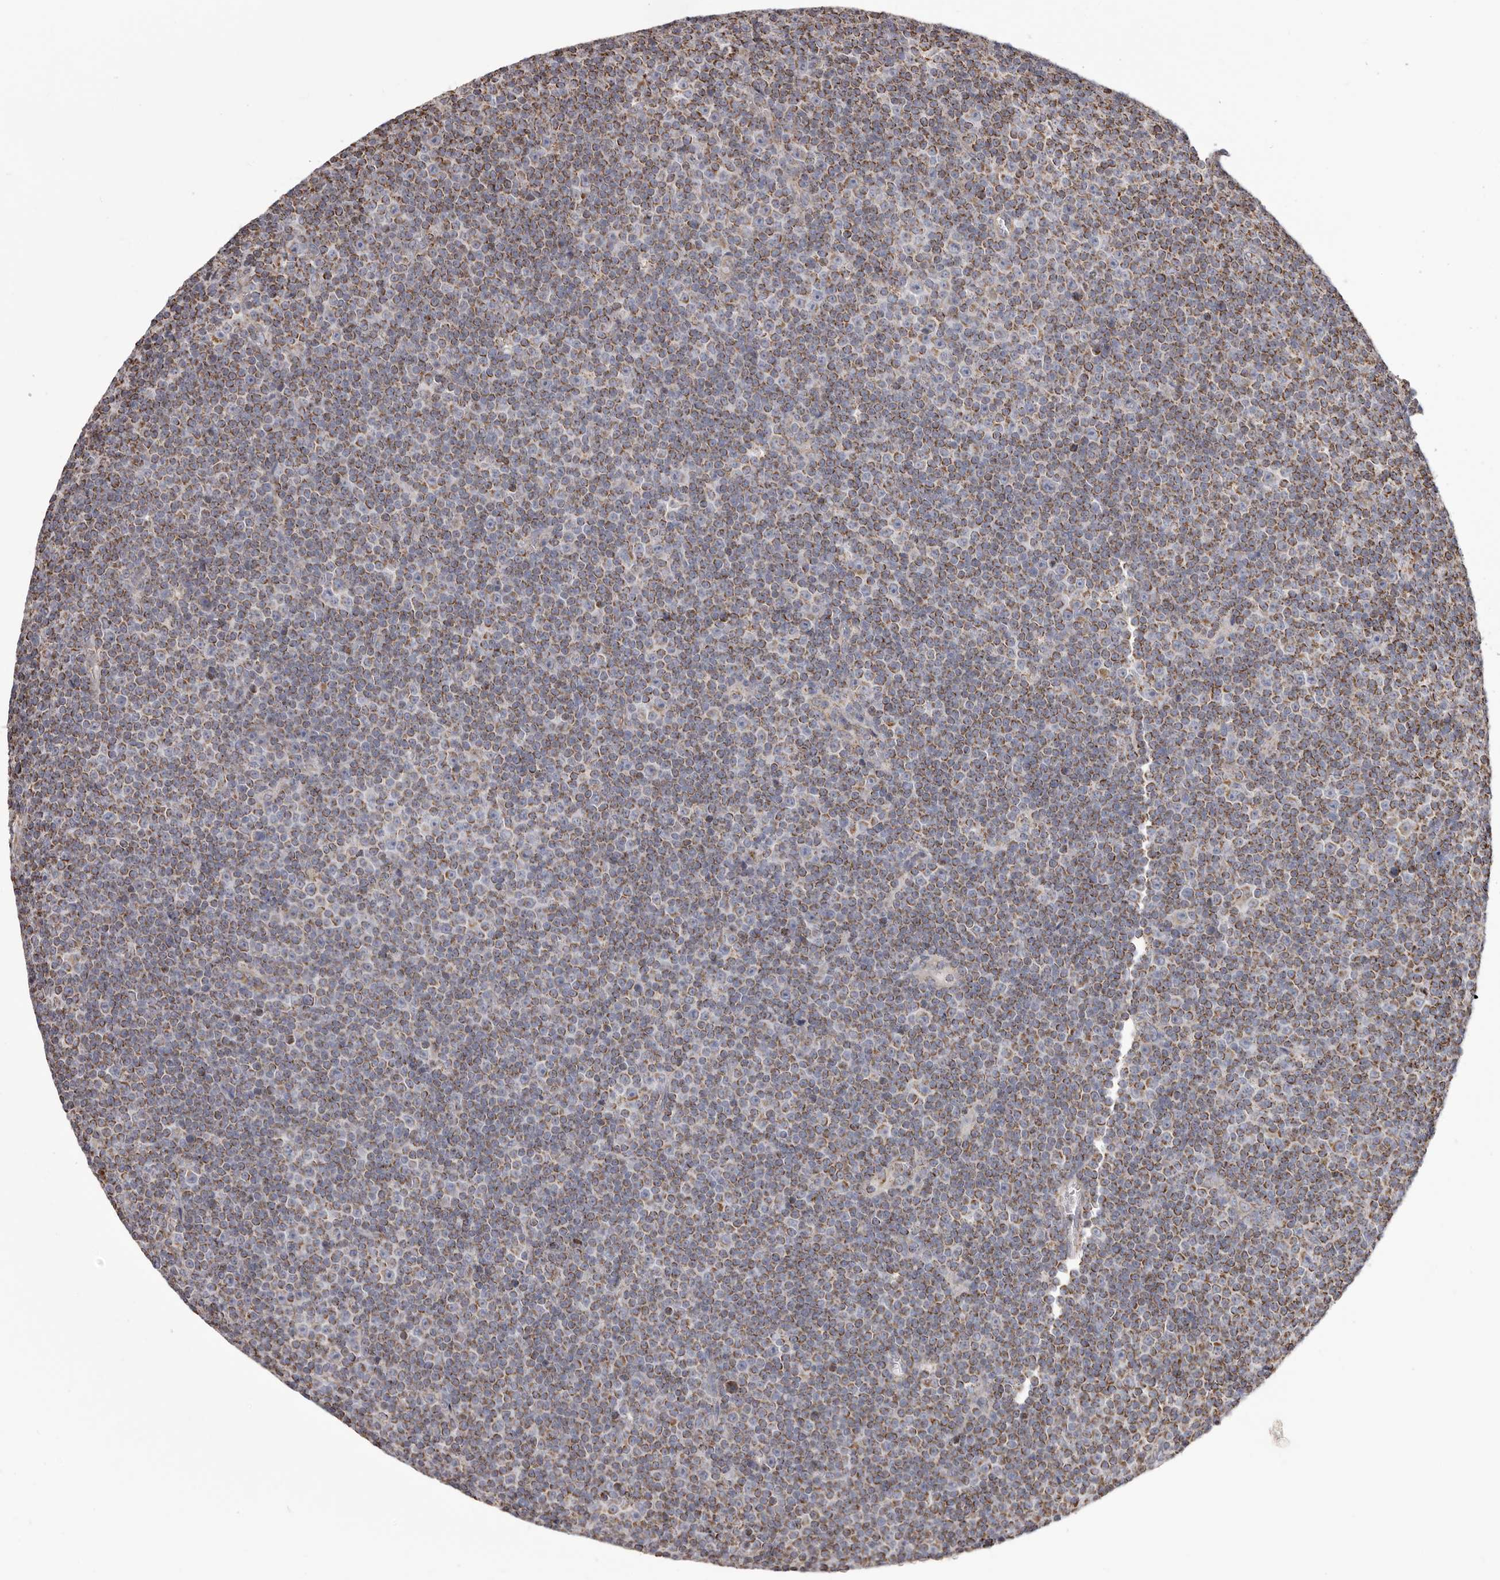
{"staining": {"intensity": "moderate", "quantity": ">75%", "location": "cytoplasmic/membranous"}, "tissue": "lymphoma", "cell_type": "Tumor cells", "image_type": "cancer", "snomed": [{"axis": "morphology", "description": "Malignant lymphoma, non-Hodgkin's type, Low grade"}, {"axis": "topography", "description": "Lymph node"}], "caption": "The immunohistochemical stain highlights moderate cytoplasmic/membranous staining in tumor cells of lymphoma tissue.", "gene": "CHRM2", "patient": {"sex": "female", "age": 67}}